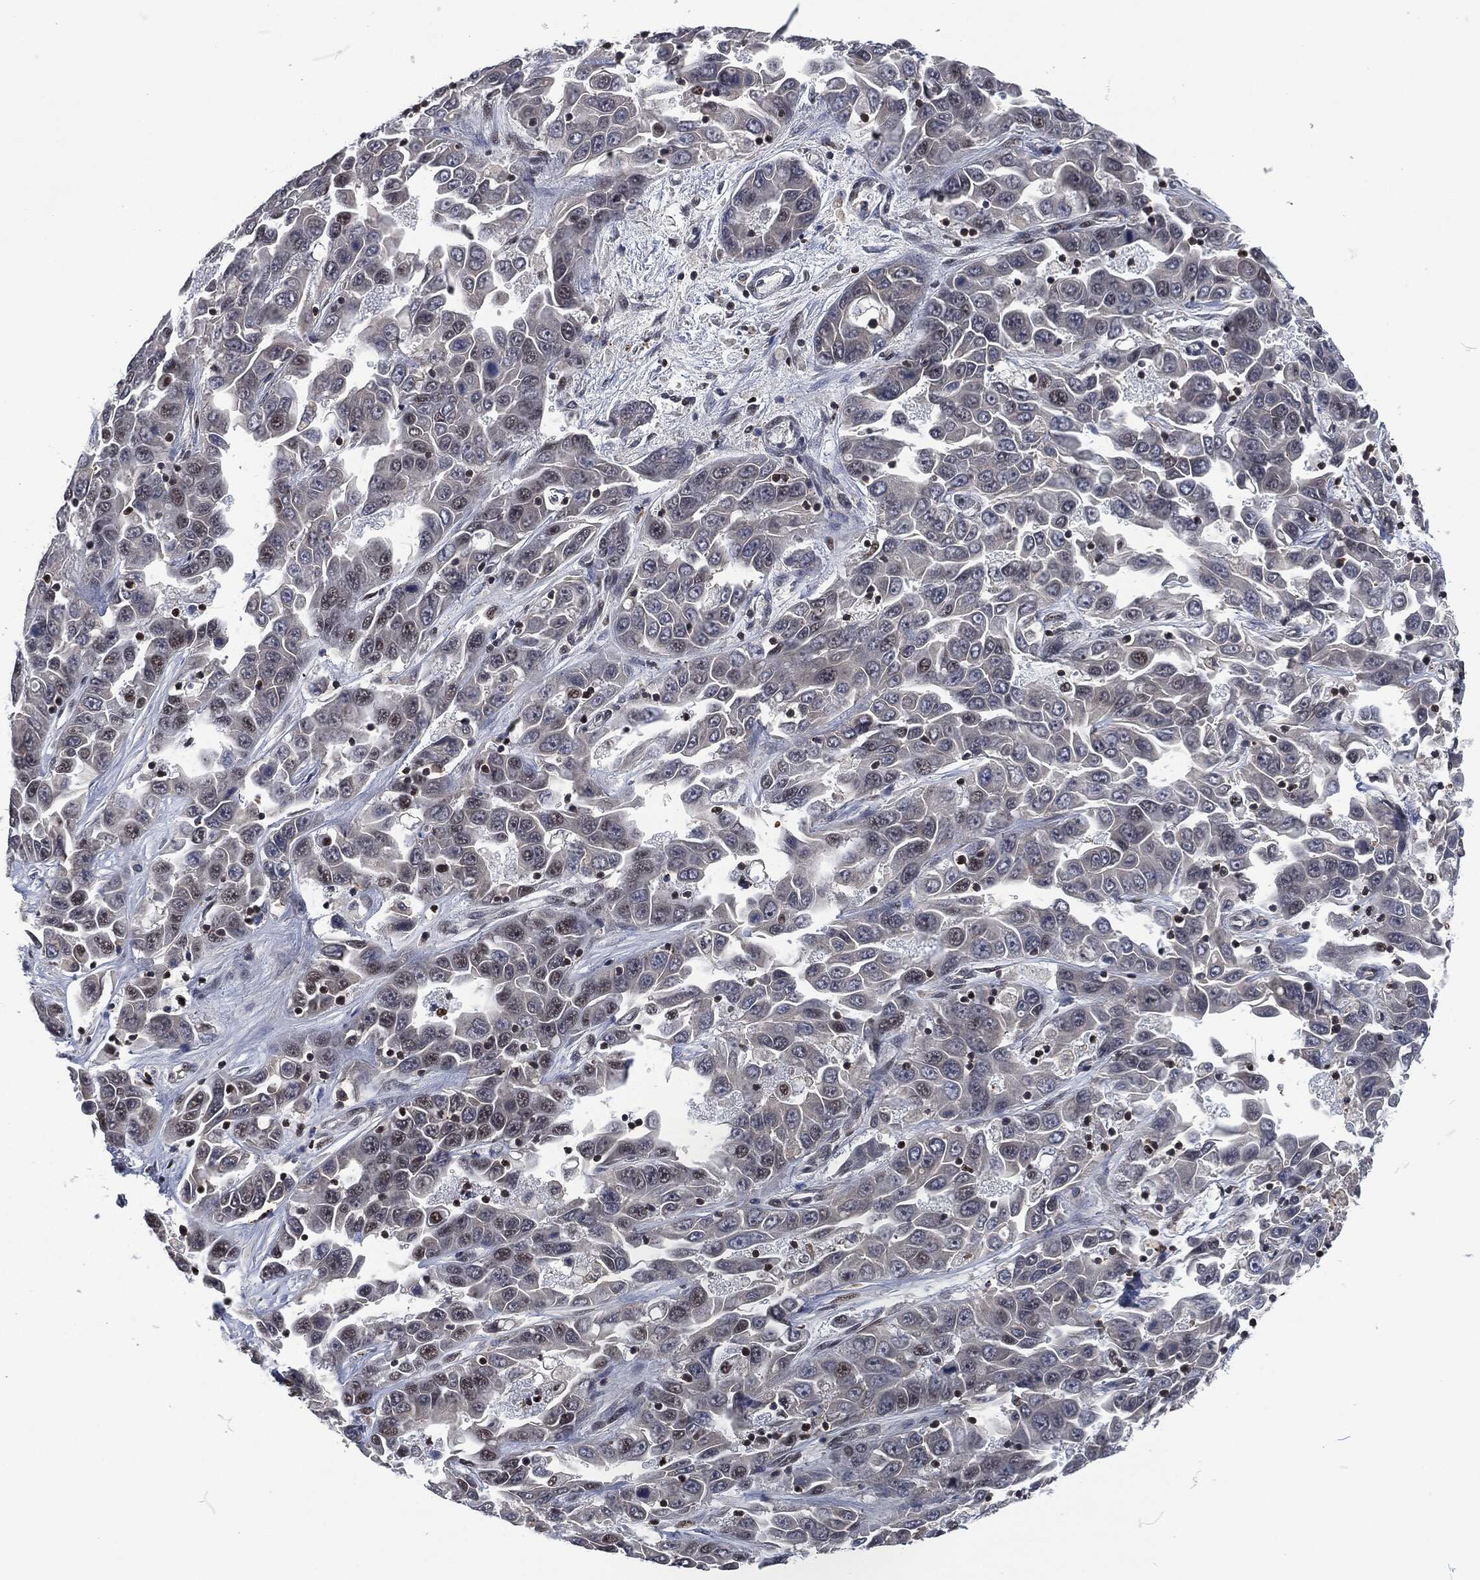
{"staining": {"intensity": "moderate", "quantity": "25%-75%", "location": "nuclear"}, "tissue": "liver cancer", "cell_type": "Tumor cells", "image_type": "cancer", "snomed": [{"axis": "morphology", "description": "Cholangiocarcinoma"}, {"axis": "topography", "description": "Liver"}], "caption": "There is medium levels of moderate nuclear positivity in tumor cells of liver cholangiocarcinoma, as demonstrated by immunohistochemical staining (brown color).", "gene": "DCPS", "patient": {"sex": "female", "age": 52}}